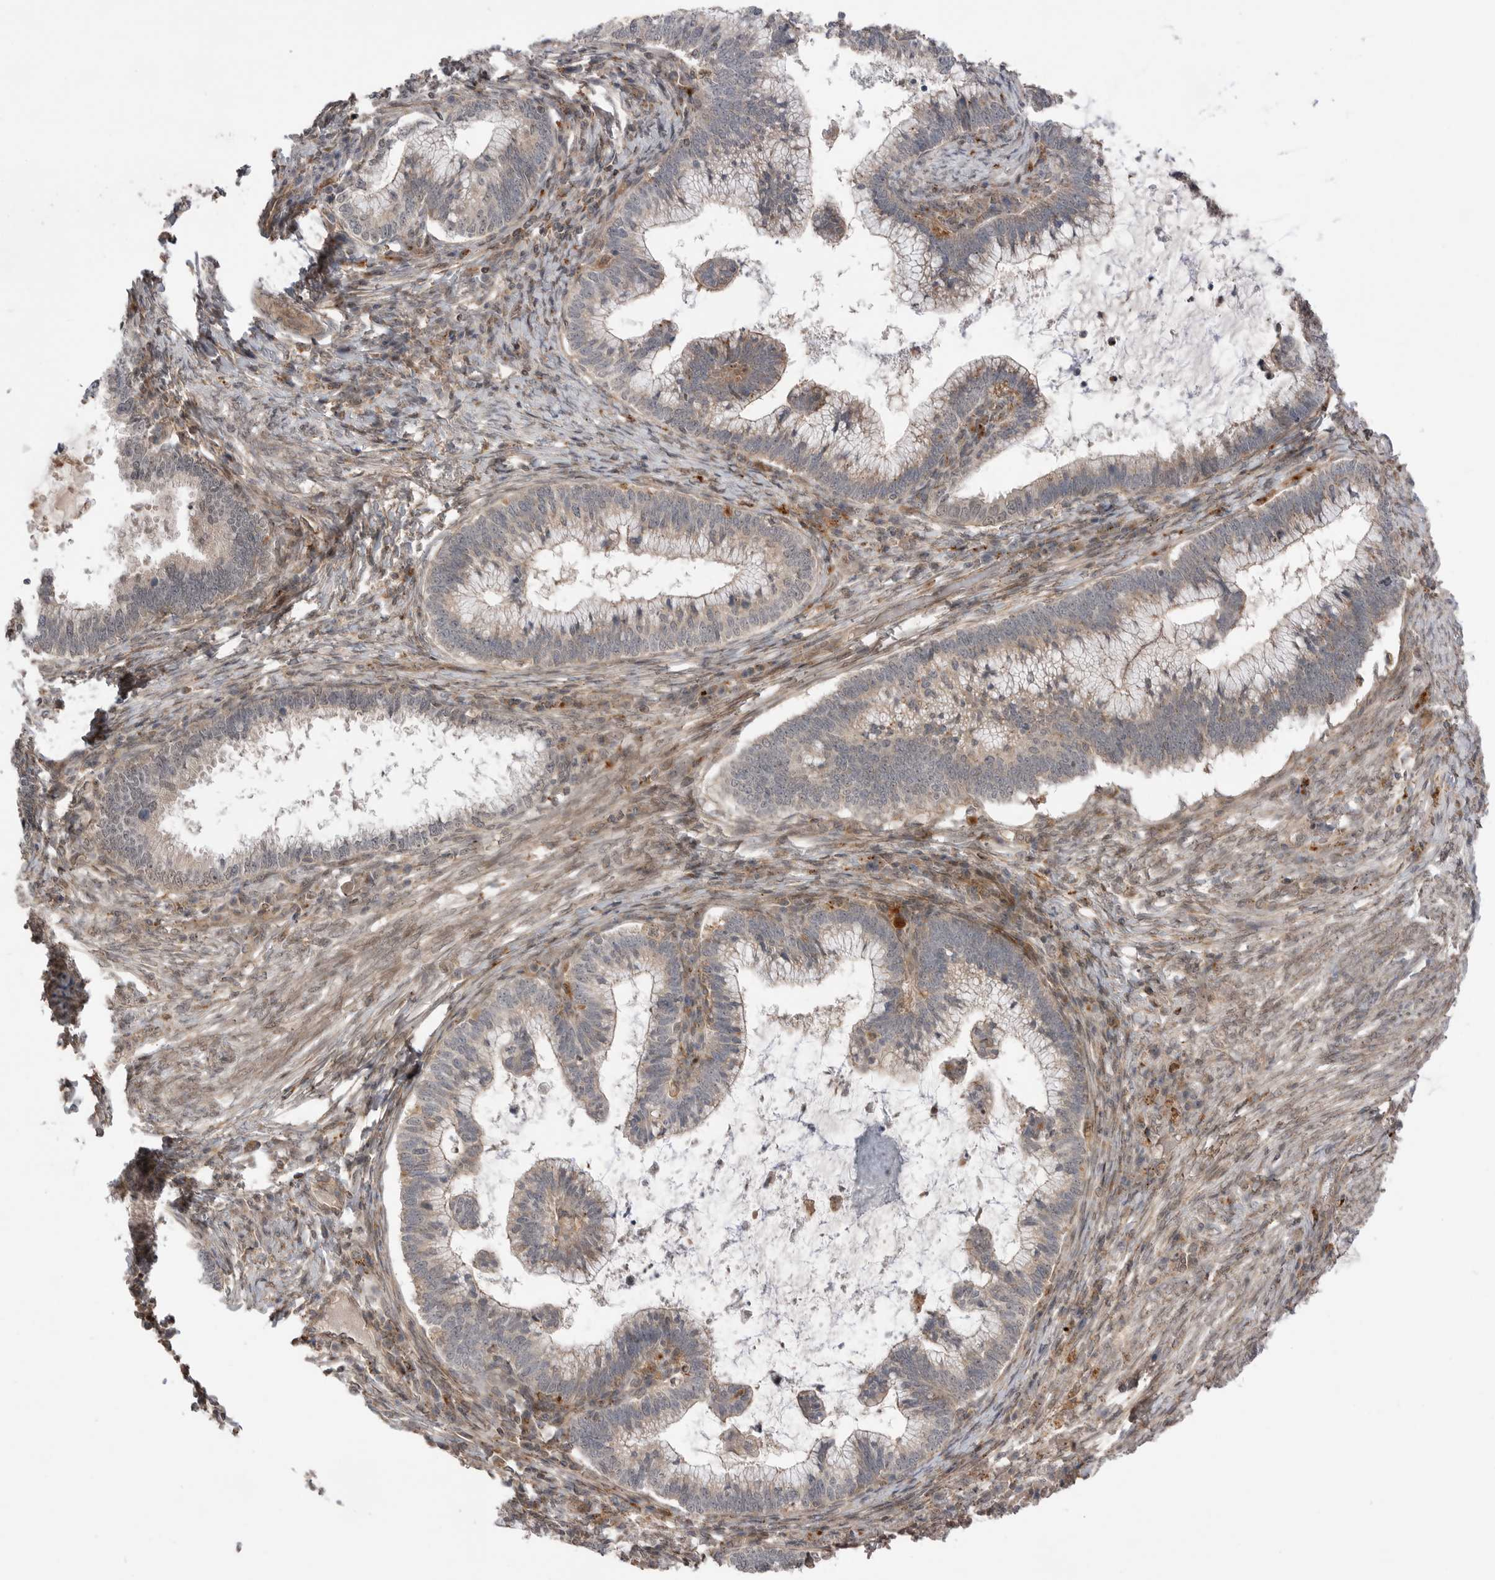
{"staining": {"intensity": "negative", "quantity": "none", "location": "none"}, "tissue": "cervical cancer", "cell_type": "Tumor cells", "image_type": "cancer", "snomed": [{"axis": "morphology", "description": "Adenocarcinoma, NOS"}, {"axis": "topography", "description": "Cervix"}], "caption": "Cervical adenocarcinoma stained for a protein using immunohistochemistry (IHC) reveals no staining tumor cells.", "gene": "PEAK1", "patient": {"sex": "female", "age": 36}}